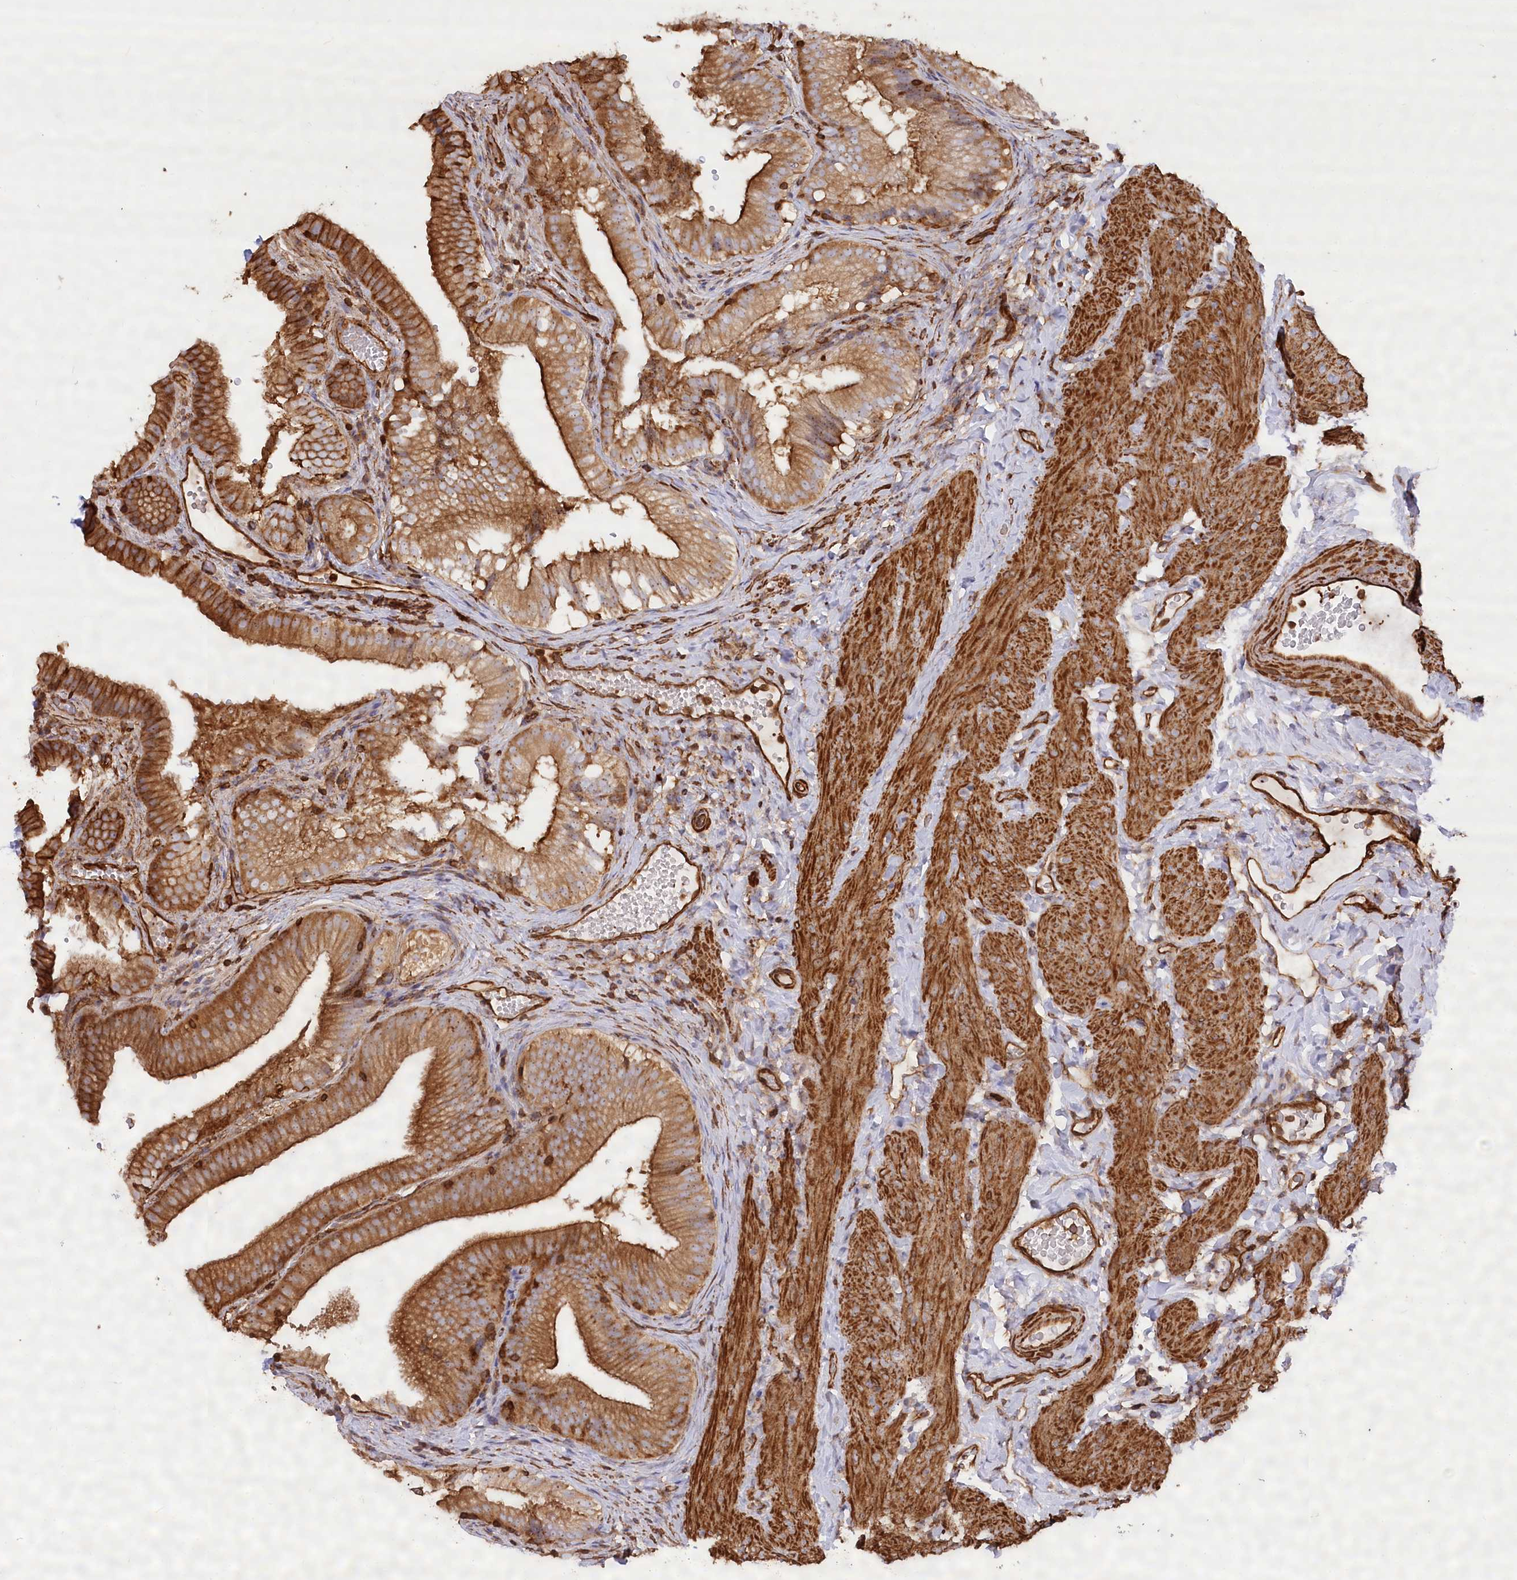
{"staining": {"intensity": "strong", "quantity": ">75%", "location": "cytoplasmic/membranous"}, "tissue": "gallbladder", "cell_type": "Glandular cells", "image_type": "normal", "snomed": [{"axis": "morphology", "description": "Normal tissue, NOS"}, {"axis": "topography", "description": "Gallbladder"}], "caption": "High-power microscopy captured an IHC photomicrograph of normal gallbladder, revealing strong cytoplasmic/membranous expression in approximately >75% of glandular cells. (DAB (3,3'-diaminobenzidine) IHC, brown staining for protein, blue staining for nuclei).", "gene": "WDR36", "patient": {"sex": "female", "age": 30}}